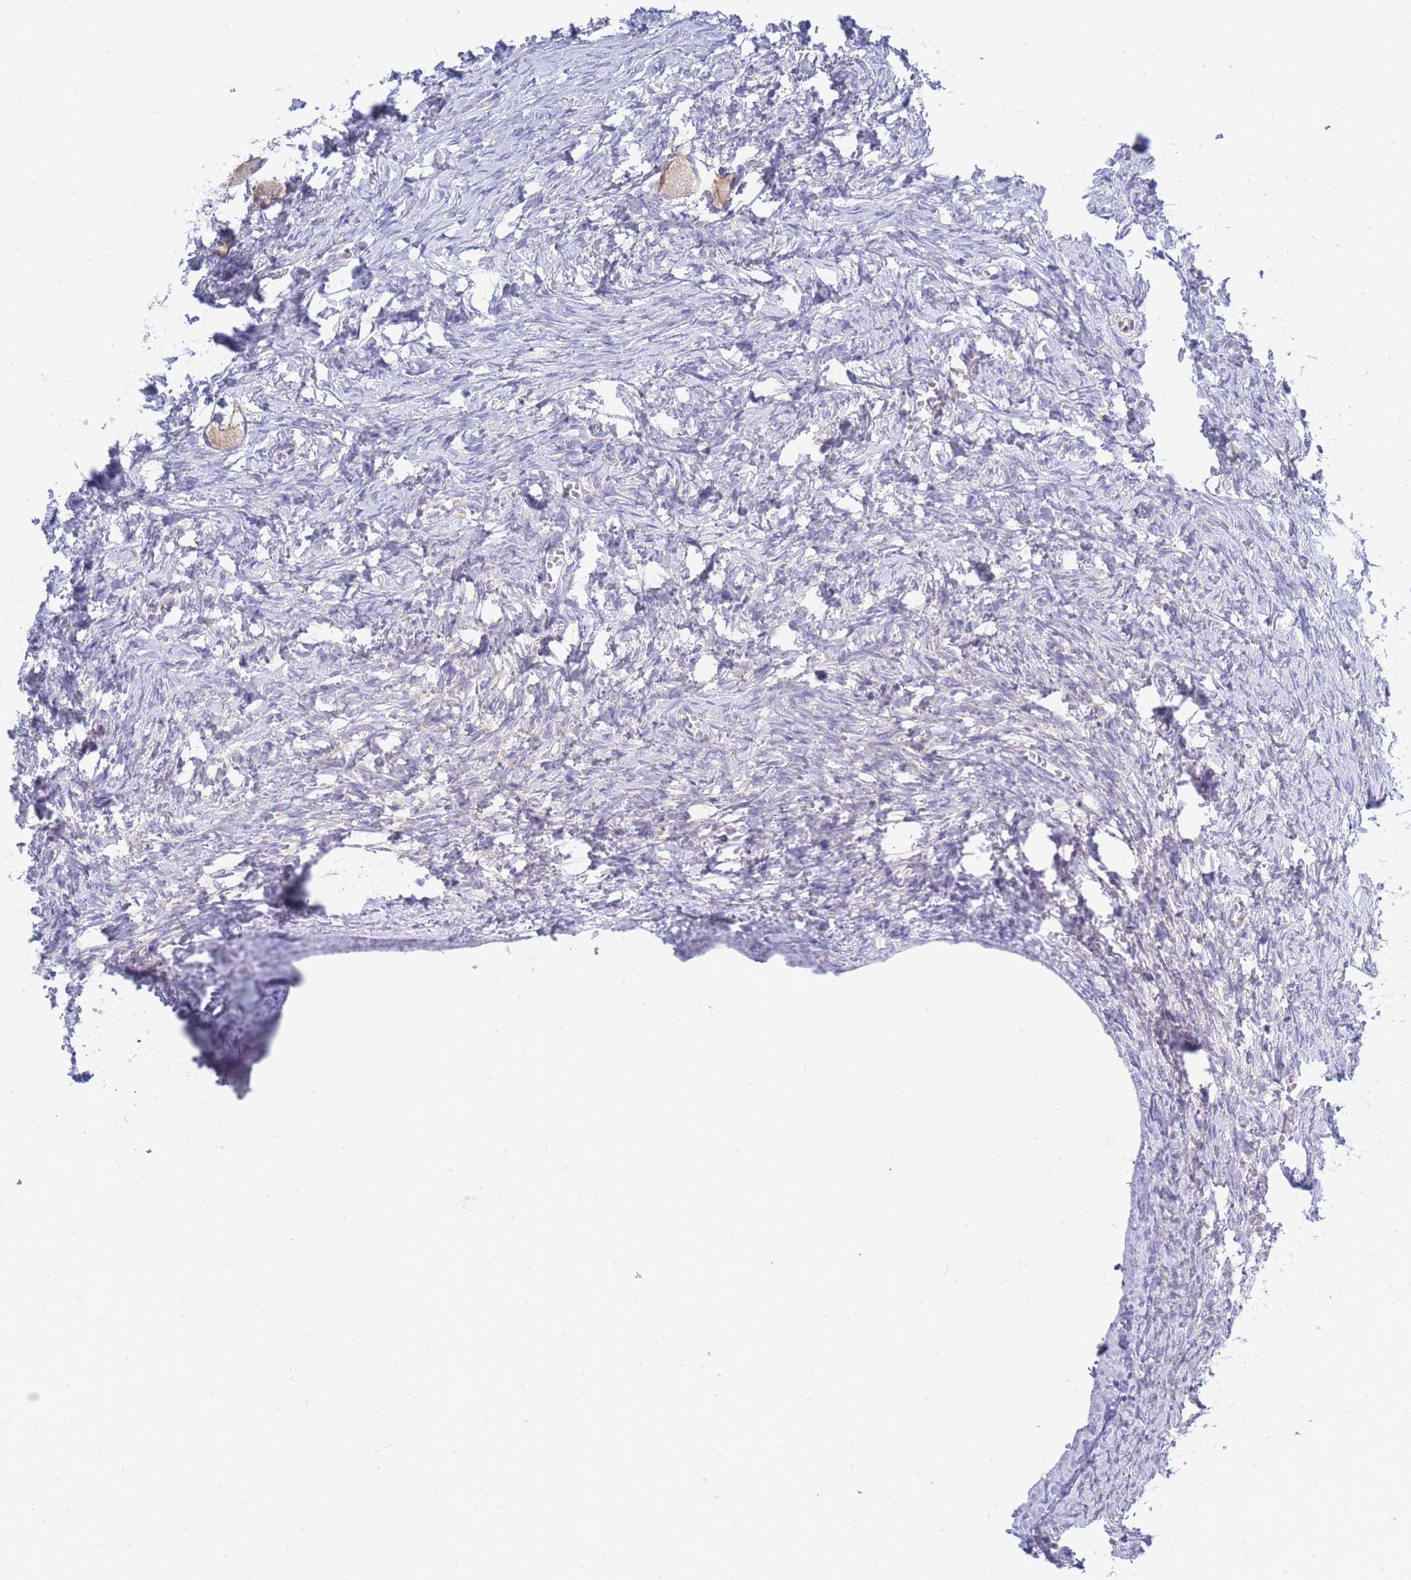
{"staining": {"intensity": "negative", "quantity": "none", "location": "none"}, "tissue": "ovary", "cell_type": "Follicle cells", "image_type": "normal", "snomed": [{"axis": "morphology", "description": "Normal tissue, NOS"}, {"axis": "topography", "description": "Ovary"}], "caption": "Histopathology image shows no significant protein expression in follicle cells of benign ovary.", "gene": "ZNF510", "patient": {"sex": "female", "age": 27}}